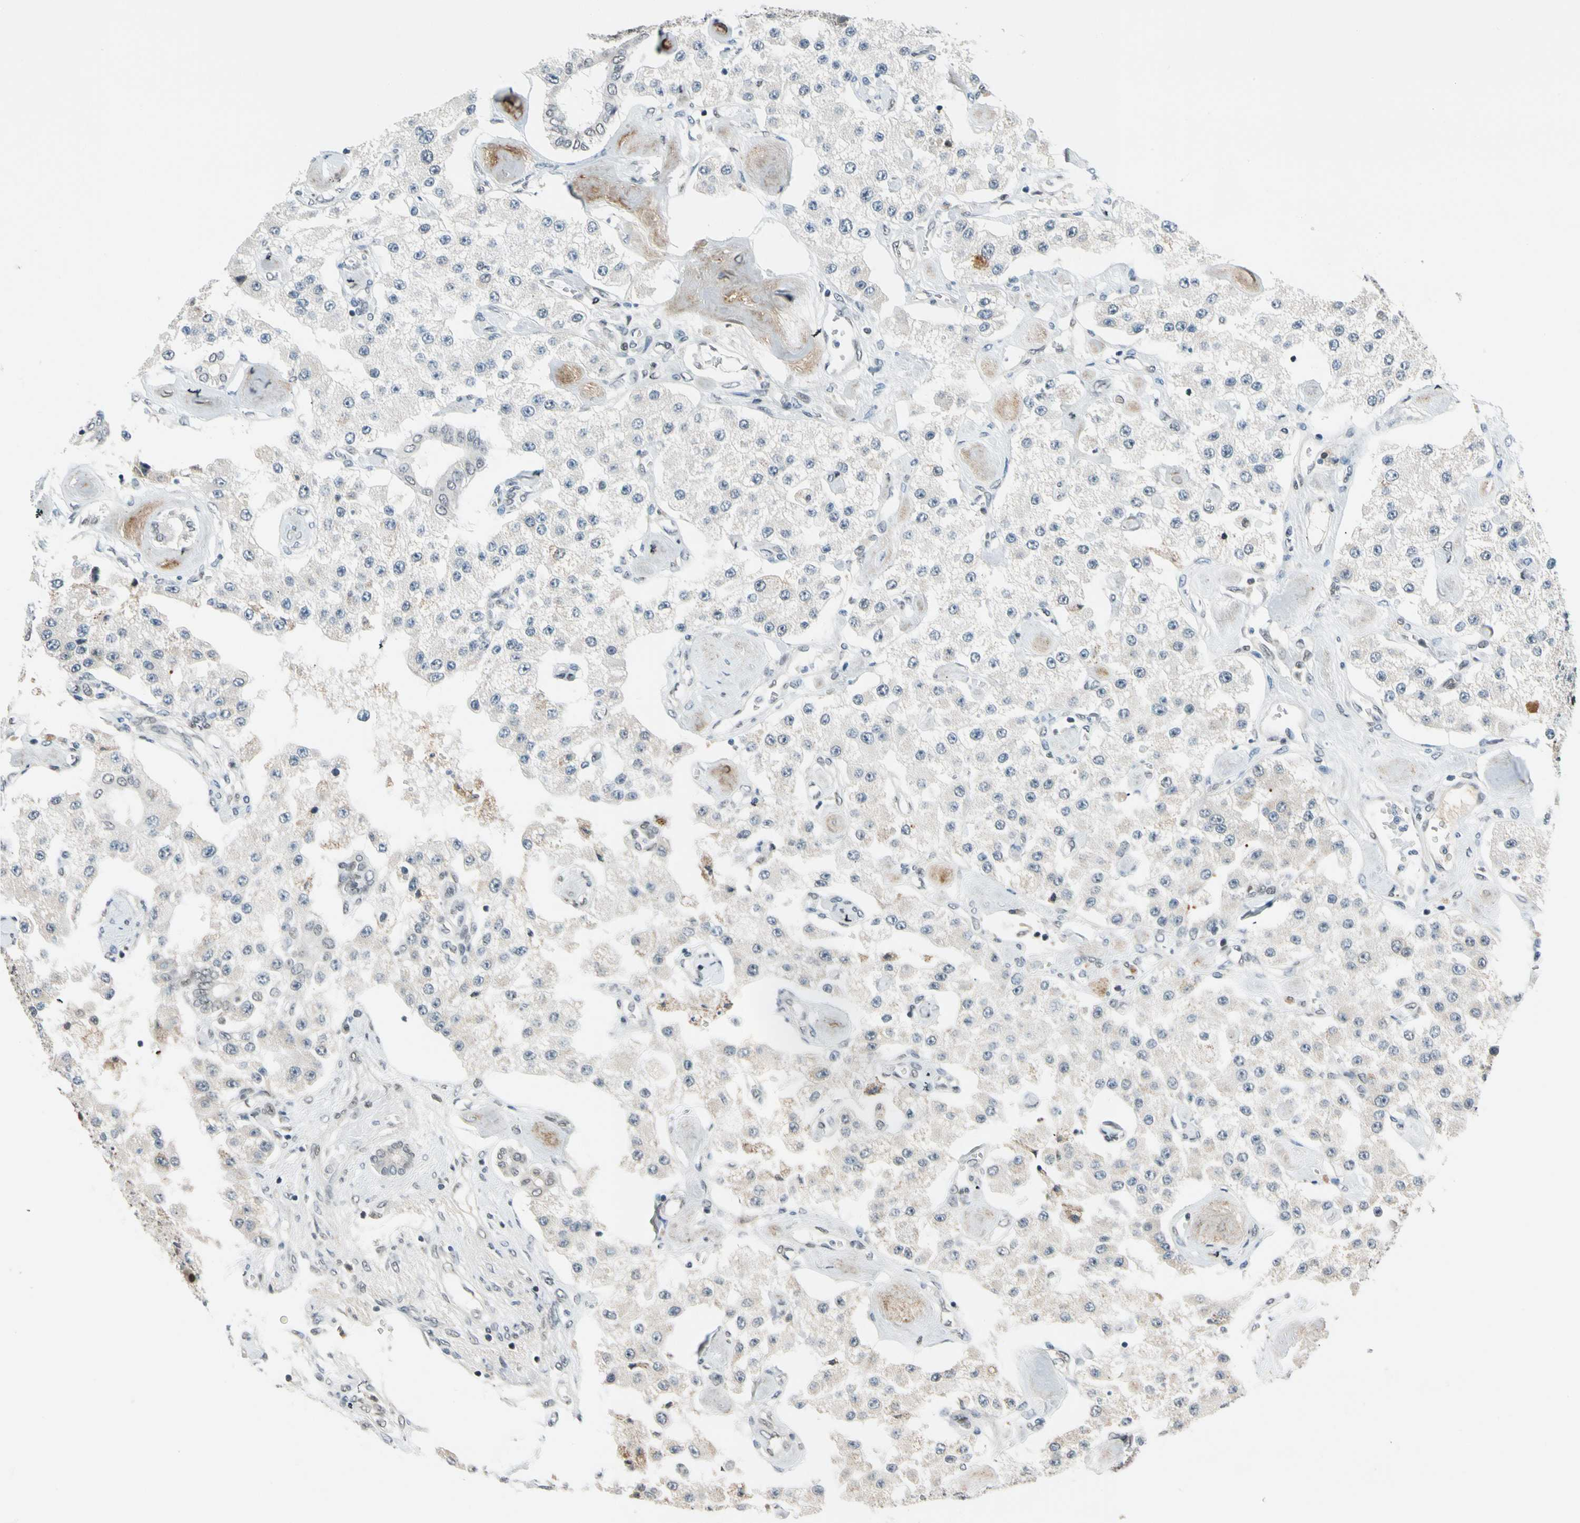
{"staining": {"intensity": "weak", "quantity": "<25%", "location": "cytoplasmic/membranous"}, "tissue": "carcinoid", "cell_type": "Tumor cells", "image_type": "cancer", "snomed": [{"axis": "morphology", "description": "Carcinoid, malignant, NOS"}, {"axis": "topography", "description": "Pancreas"}], "caption": "Tumor cells are negative for protein expression in human carcinoid.", "gene": "POGZ", "patient": {"sex": "male", "age": 41}}